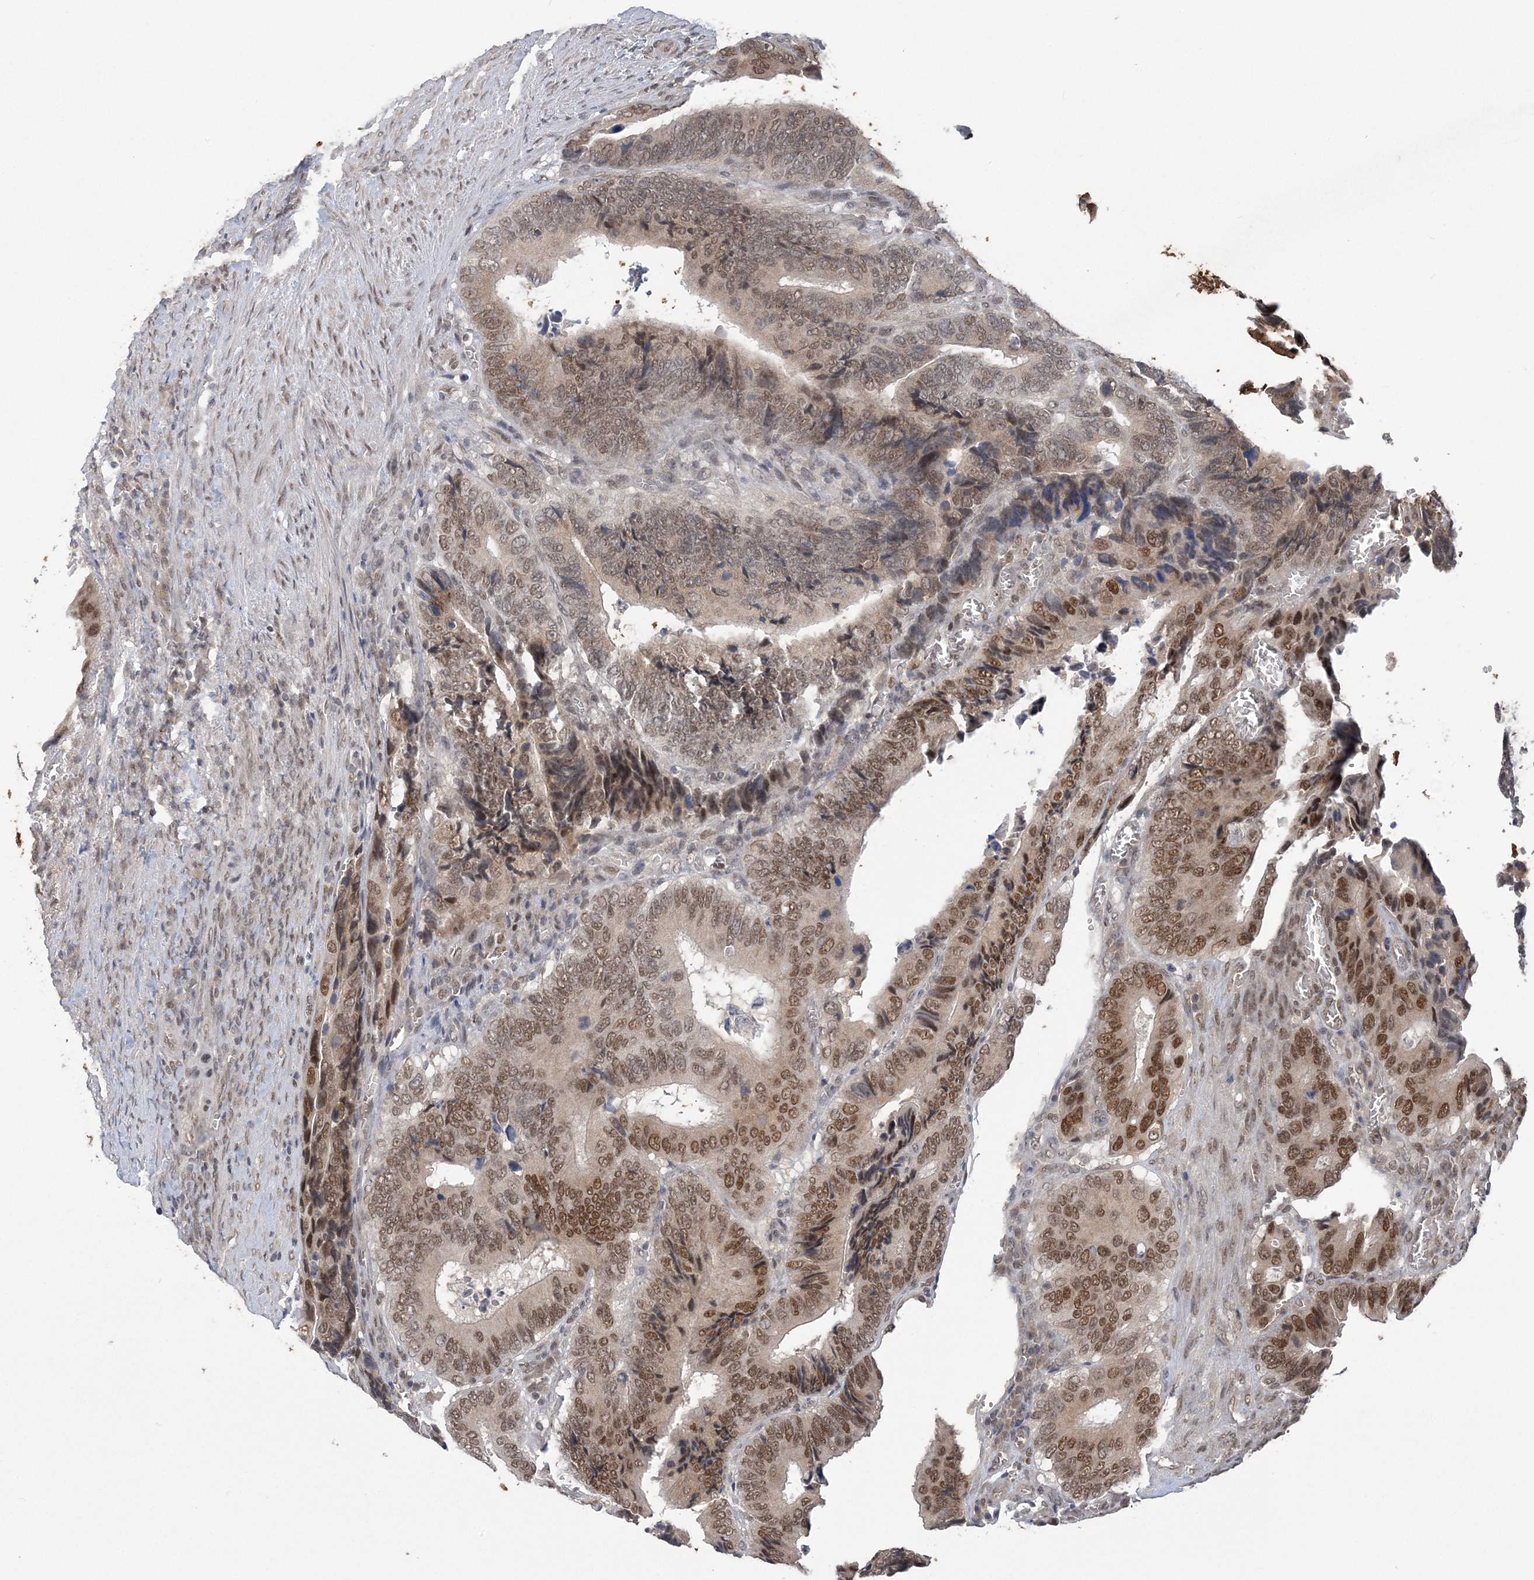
{"staining": {"intensity": "moderate", "quantity": ">75%", "location": "nuclear"}, "tissue": "colorectal cancer", "cell_type": "Tumor cells", "image_type": "cancer", "snomed": [{"axis": "morphology", "description": "Adenocarcinoma, NOS"}, {"axis": "topography", "description": "Colon"}], "caption": "Adenocarcinoma (colorectal) stained with DAB (3,3'-diaminobenzidine) immunohistochemistry exhibits medium levels of moderate nuclear staining in approximately >75% of tumor cells.", "gene": "ZBTB7A", "patient": {"sex": "male", "age": 72}}